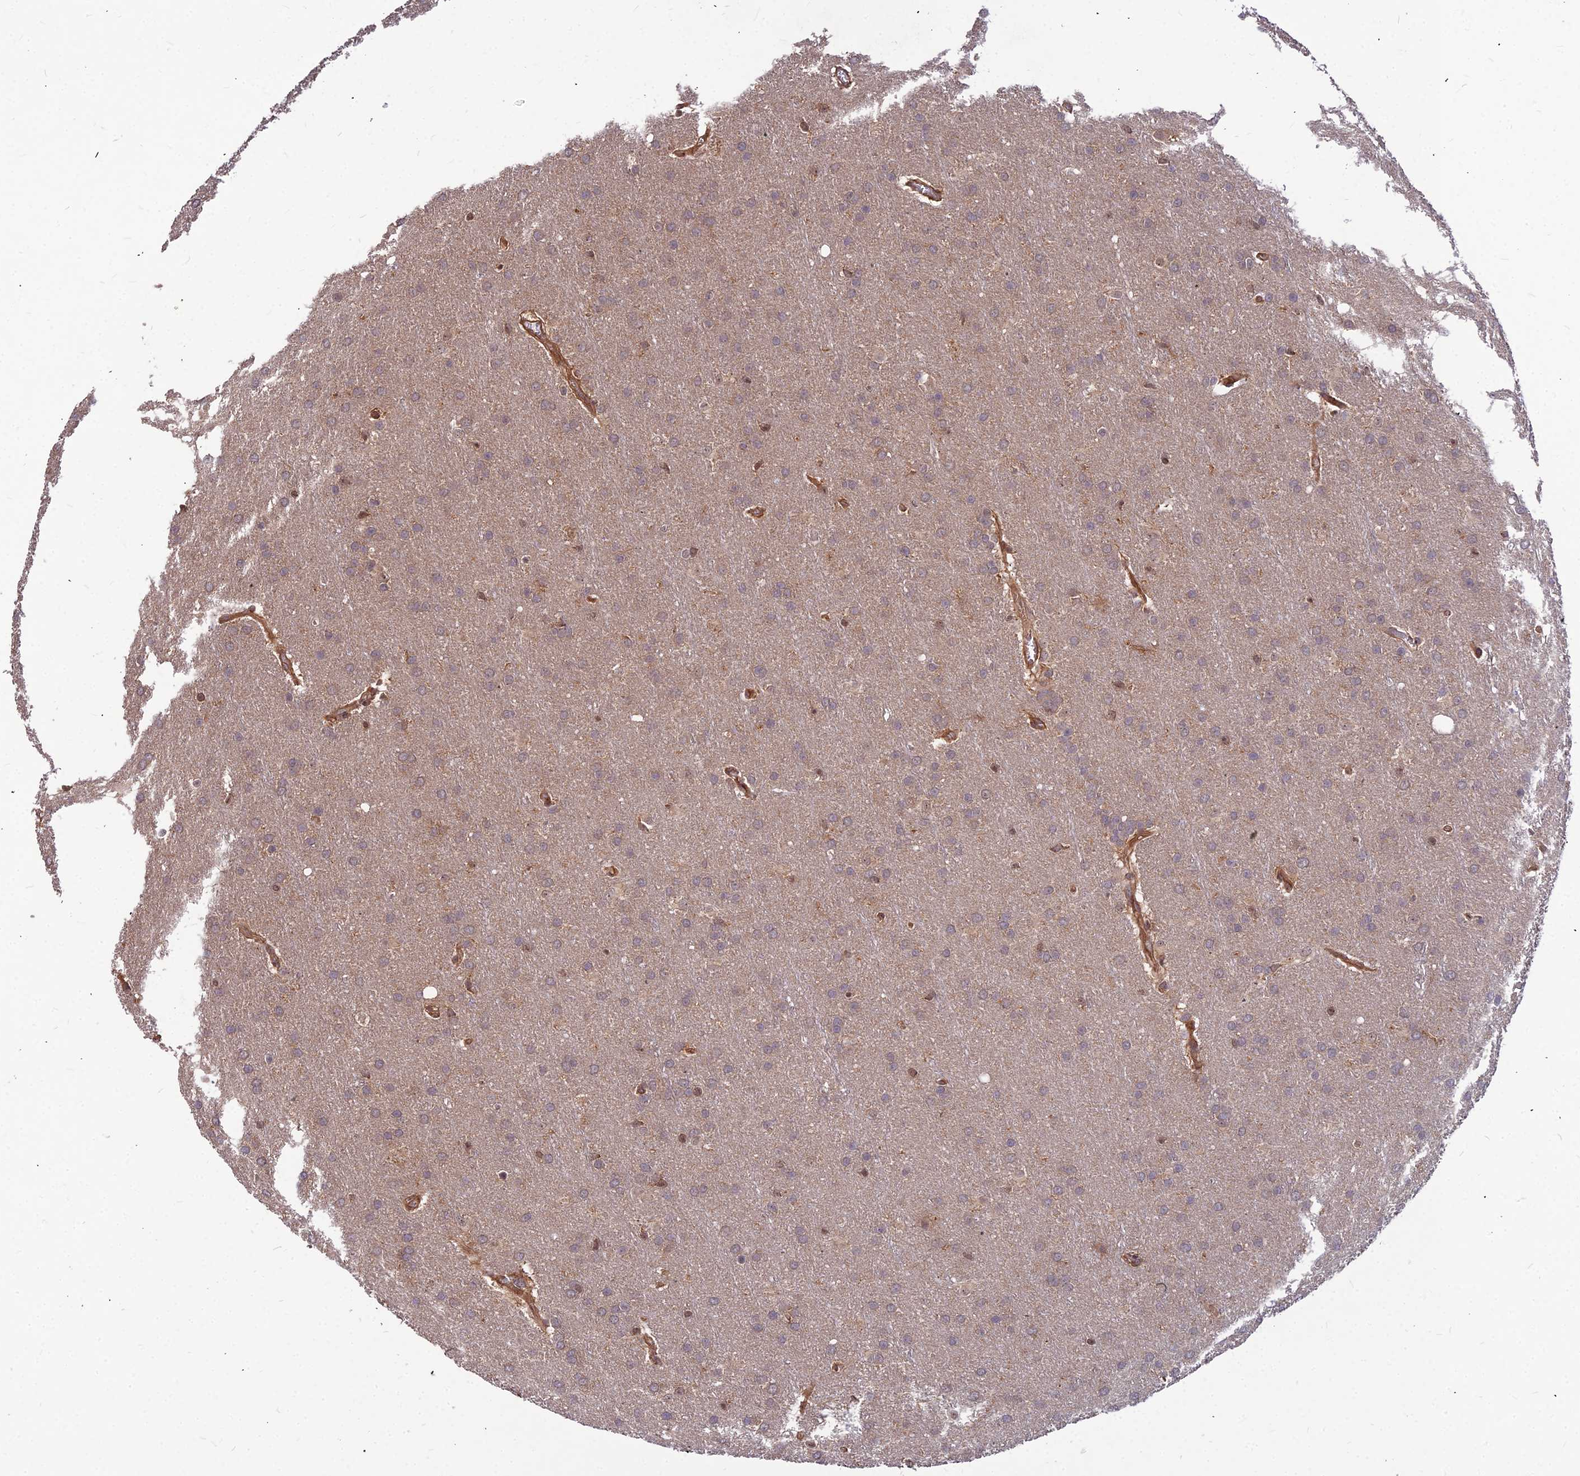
{"staining": {"intensity": "weak", "quantity": ">75%", "location": "cytoplasmic/membranous"}, "tissue": "glioma", "cell_type": "Tumor cells", "image_type": "cancer", "snomed": [{"axis": "morphology", "description": "Glioma, malignant, Low grade"}, {"axis": "topography", "description": "Brain"}], "caption": "DAB (3,3'-diaminobenzidine) immunohistochemical staining of low-grade glioma (malignant) reveals weak cytoplasmic/membranous protein staining in about >75% of tumor cells. Immunohistochemistry (ihc) stains the protein in brown and the nuclei are stained blue.", "gene": "ZNF467", "patient": {"sex": "female", "age": 32}}